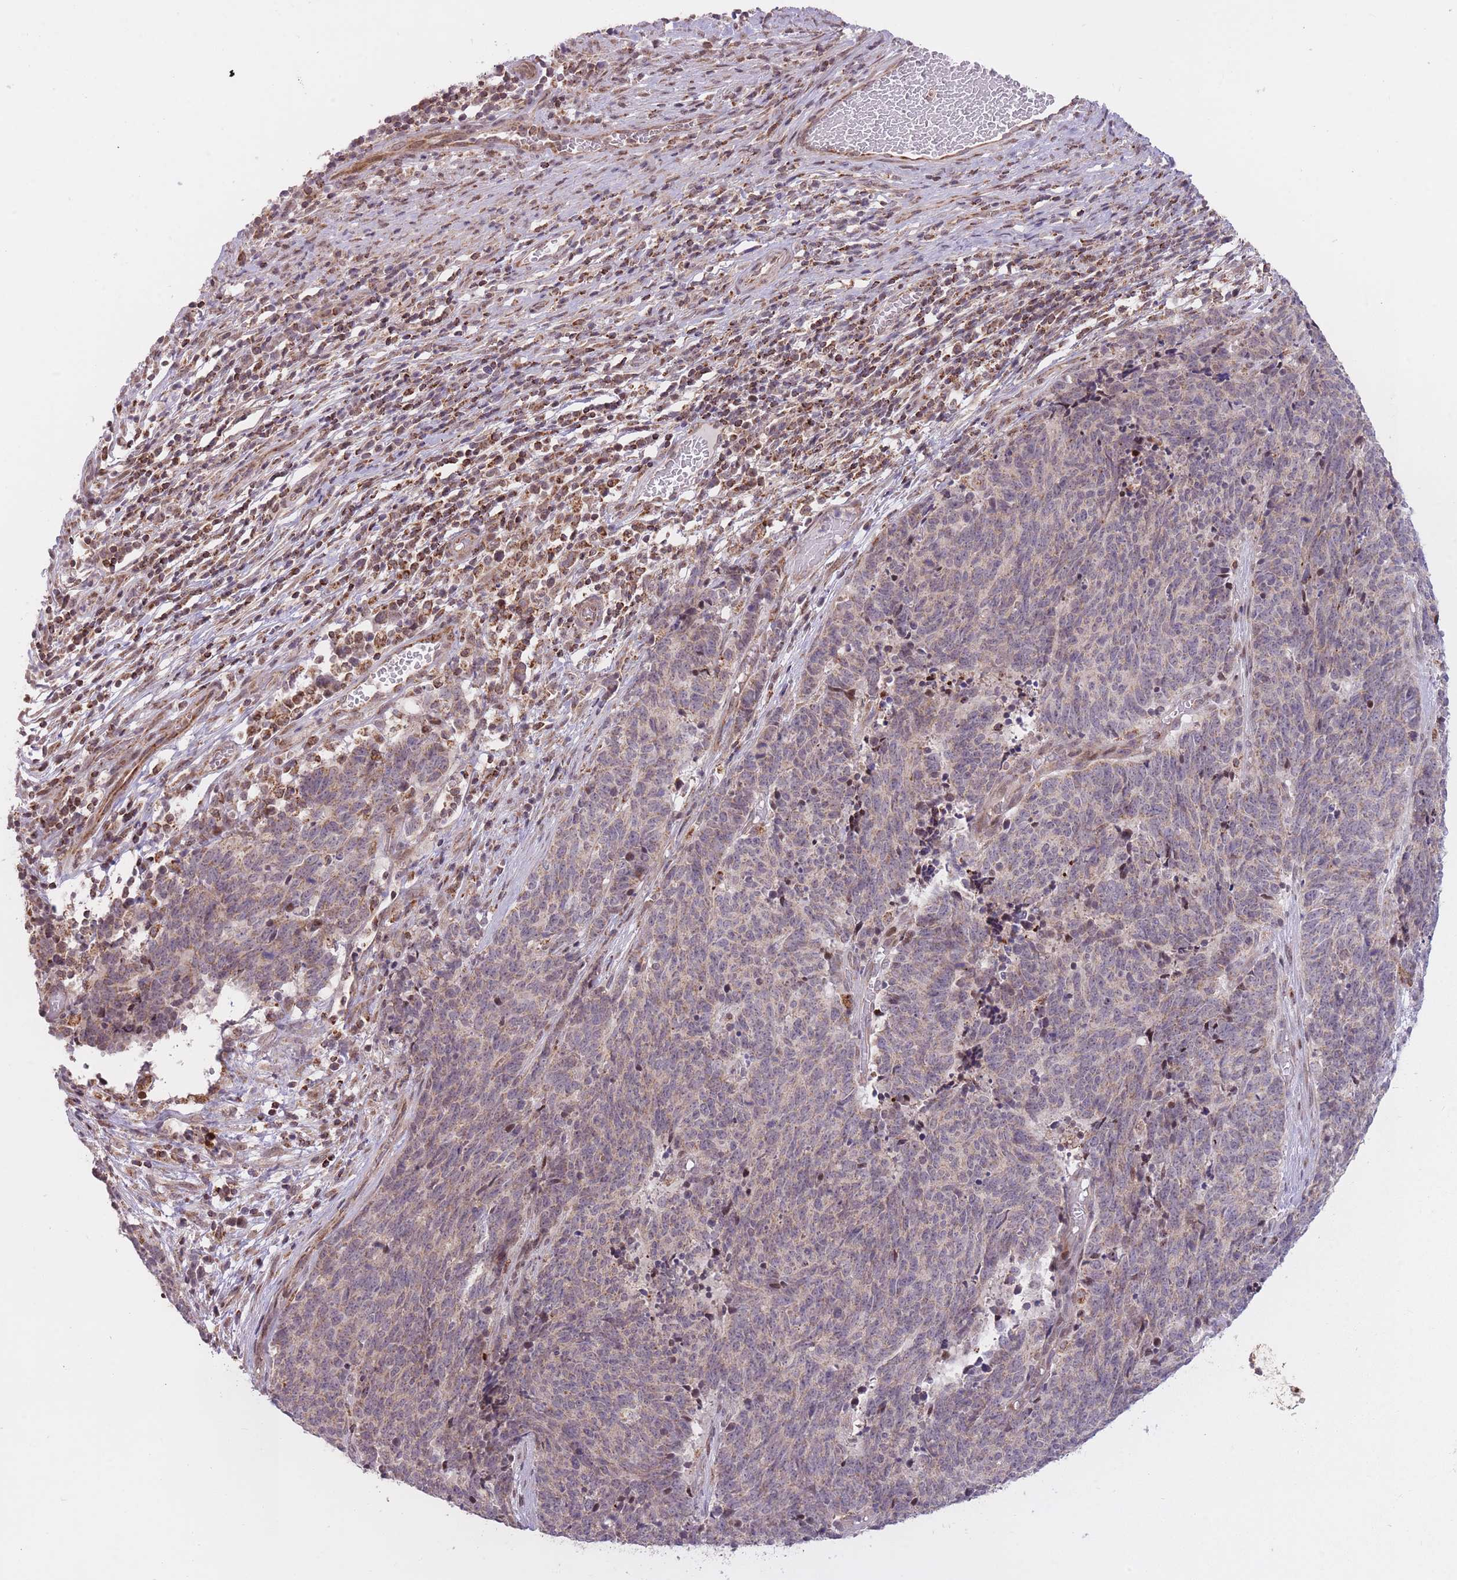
{"staining": {"intensity": "weak", "quantity": "25%-75%", "location": "cytoplasmic/membranous"}, "tissue": "cervical cancer", "cell_type": "Tumor cells", "image_type": "cancer", "snomed": [{"axis": "morphology", "description": "Squamous cell carcinoma, NOS"}, {"axis": "topography", "description": "Cervix"}], "caption": "Squamous cell carcinoma (cervical) stained with immunohistochemistry (IHC) displays weak cytoplasmic/membranous staining in approximately 25%-75% of tumor cells.", "gene": "DPYSL4", "patient": {"sex": "female", "age": 29}}